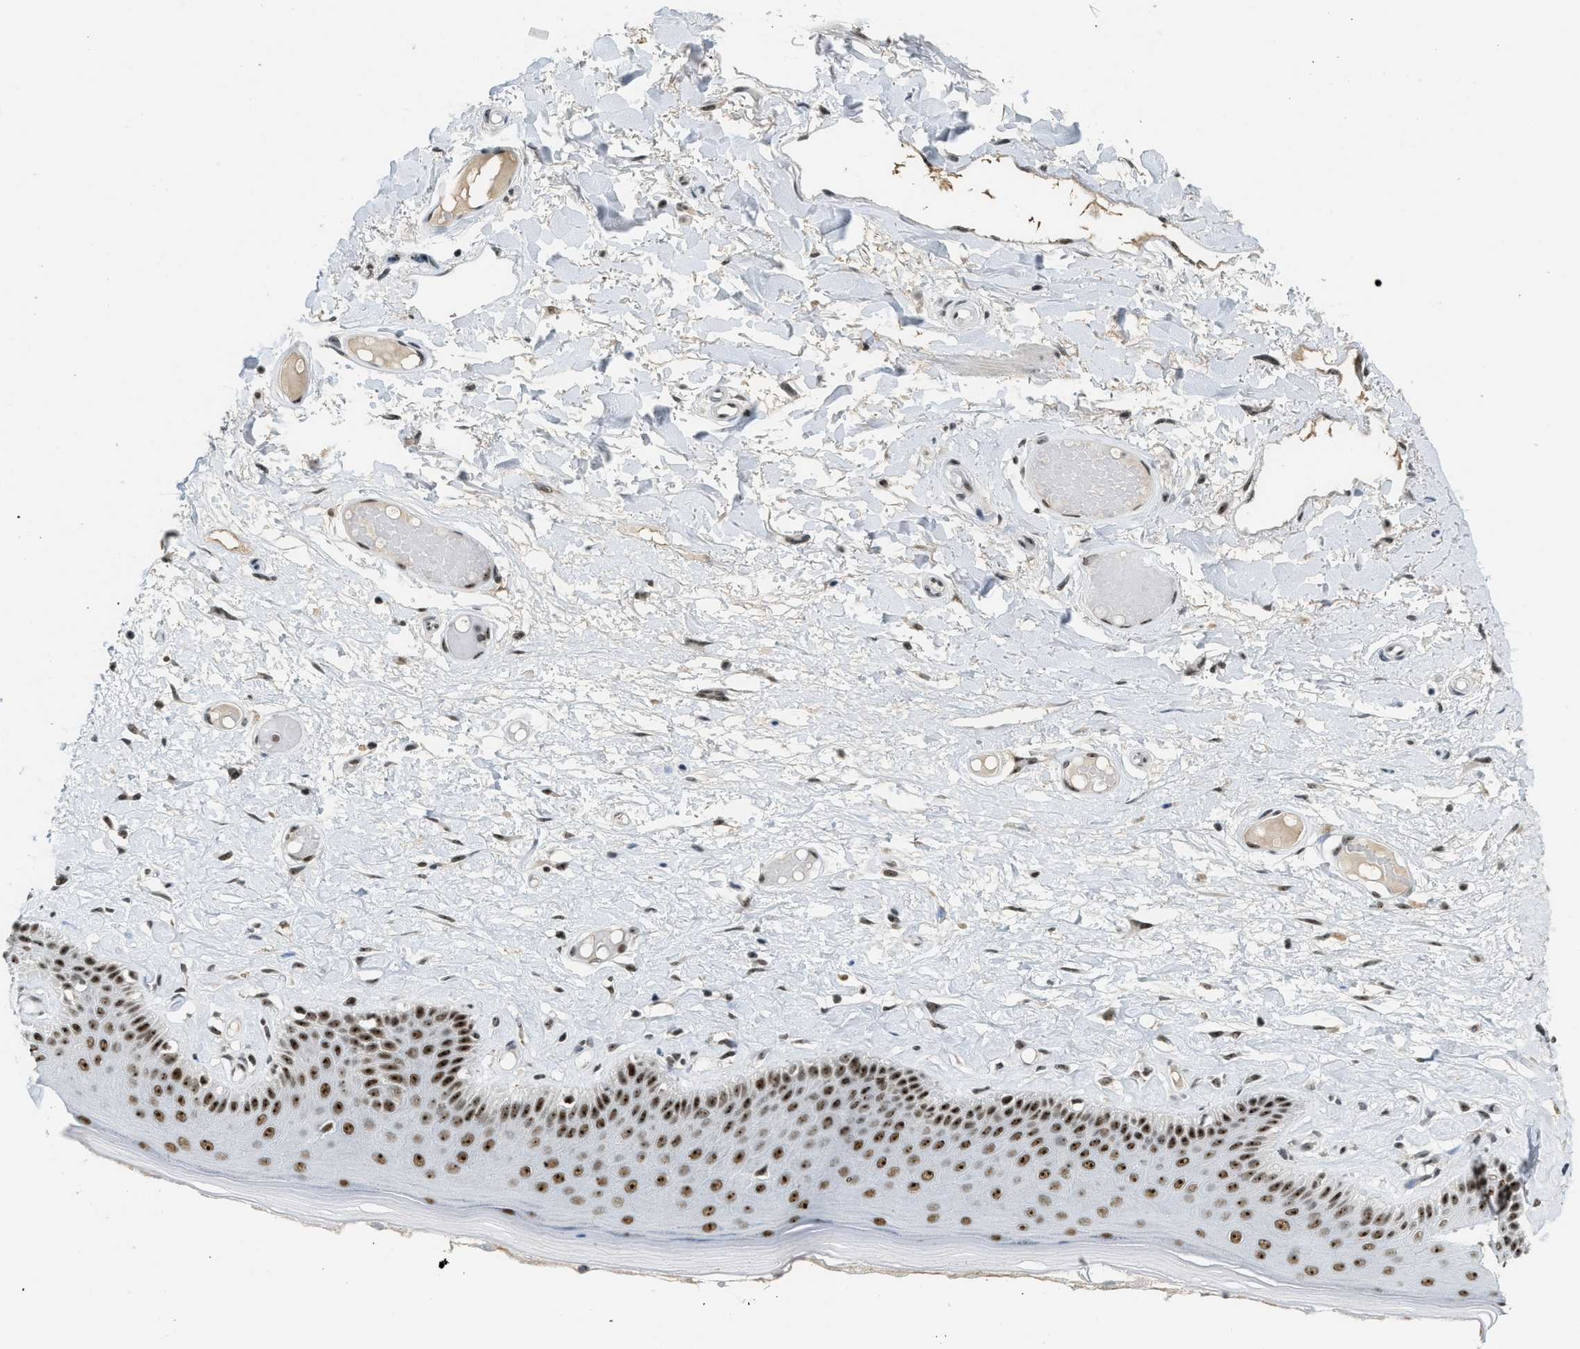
{"staining": {"intensity": "moderate", "quantity": ">75%", "location": "nuclear"}, "tissue": "skin", "cell_type": "Epidermal cells", "image_type": "normal", "snomed": [{"axis": "morphology", "description": "Normal tissue, NOS"}, {"axis": "topography", "description": "Vulva"}], "caption": "A medium amount of moderate nuclear positivity is appreciated in about >75% of epidermal cells in benign skin. Nuclei are stained in blue.", "gene": "URB1", "patient": {"sex": "female", "age": 73}}